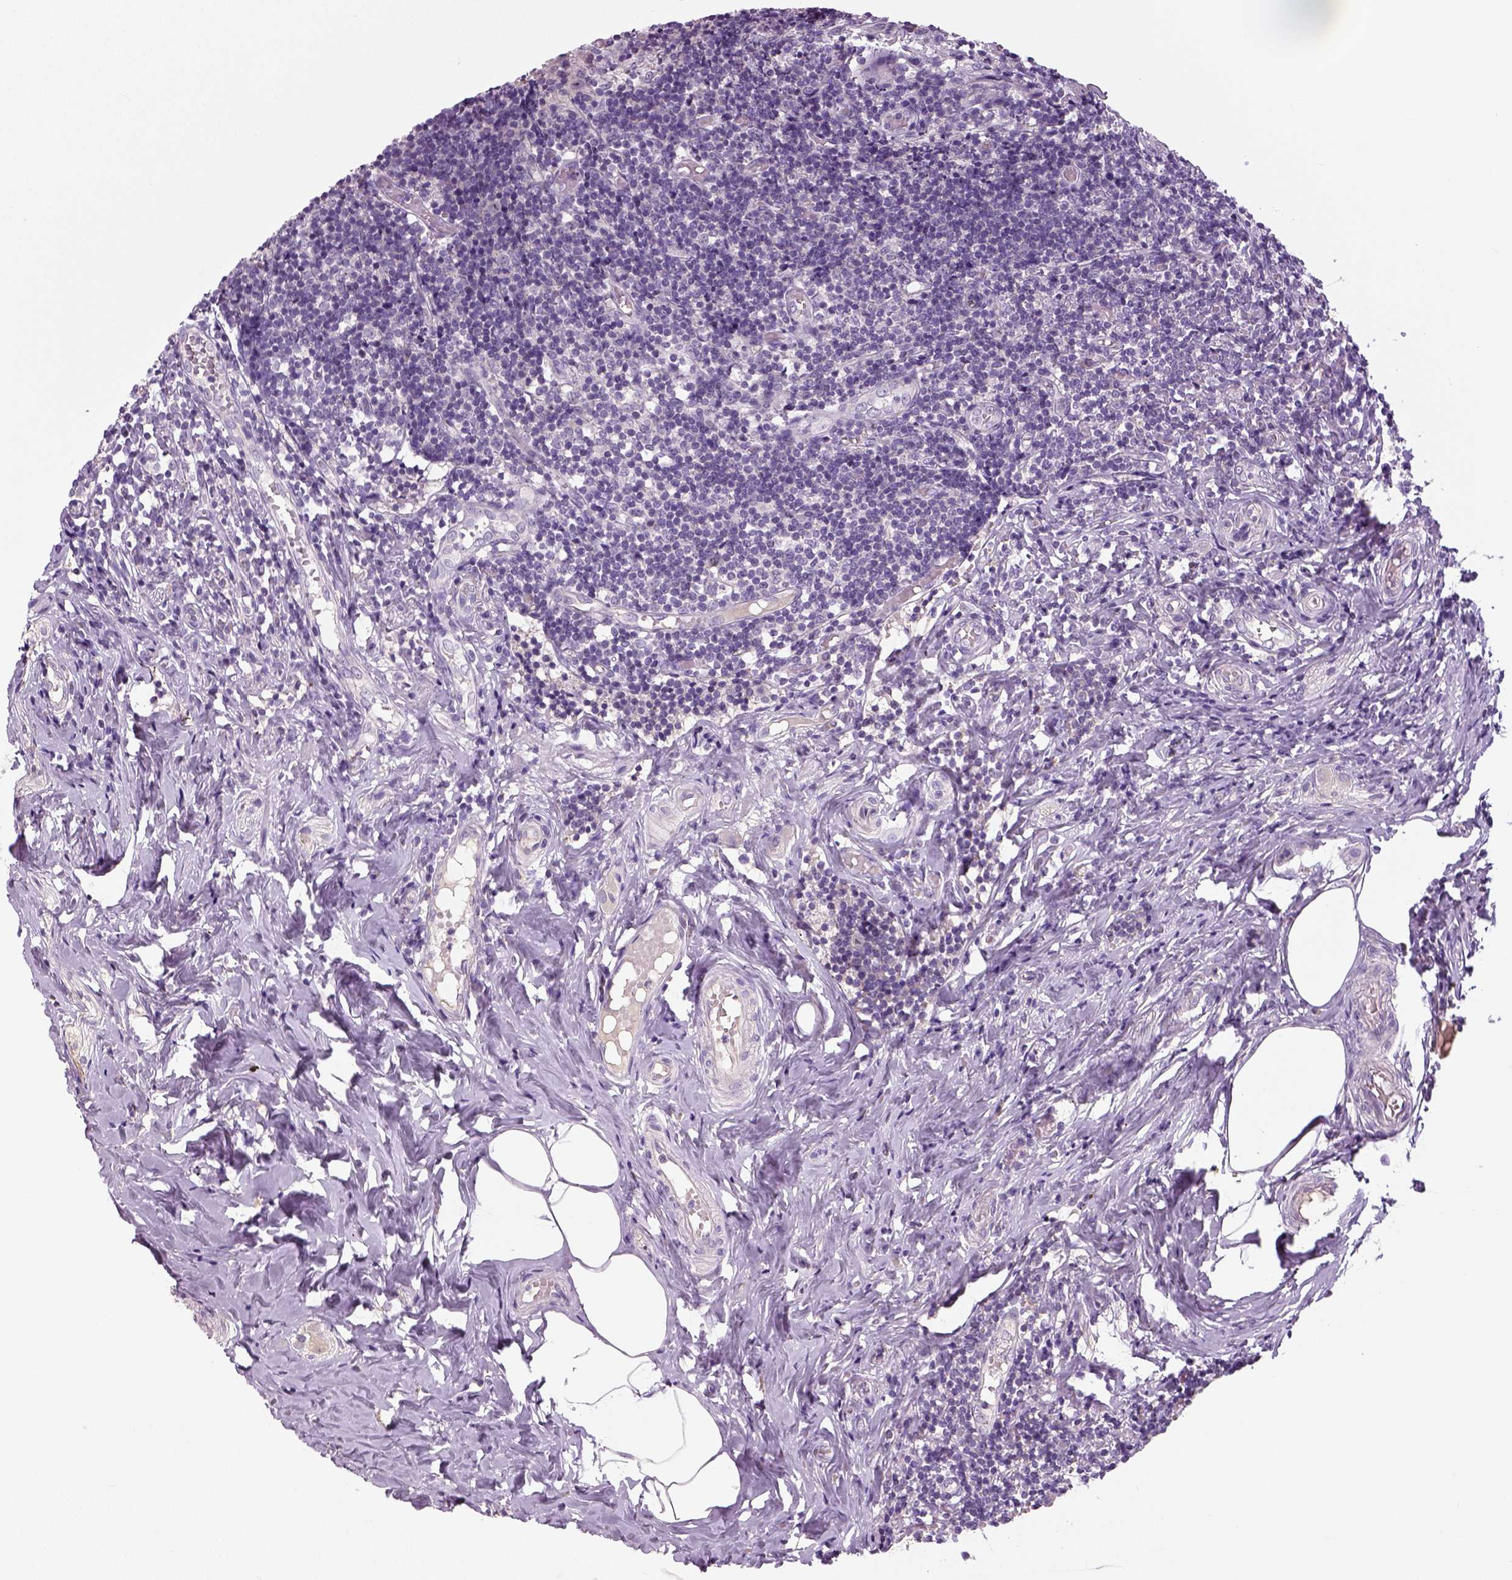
{"staining": {"intensity": "negative", "quantity": "none", "location": "none"}, "tissue": "appendix", "cell_type": "Glandular cells", "image_type": "normal", "snomed": [{"axis": "morphology", "description": "Normal tissue, NOS"}, {"axis": "topography", "description": "Appendix"}], "caption": "IHC micrograph of normal appendix: appendix stained with DAB exhibits no significant protein positivity in glandular cells.", "gene": "NECAB1", "patient": {"sex": "female", "age": 32}}